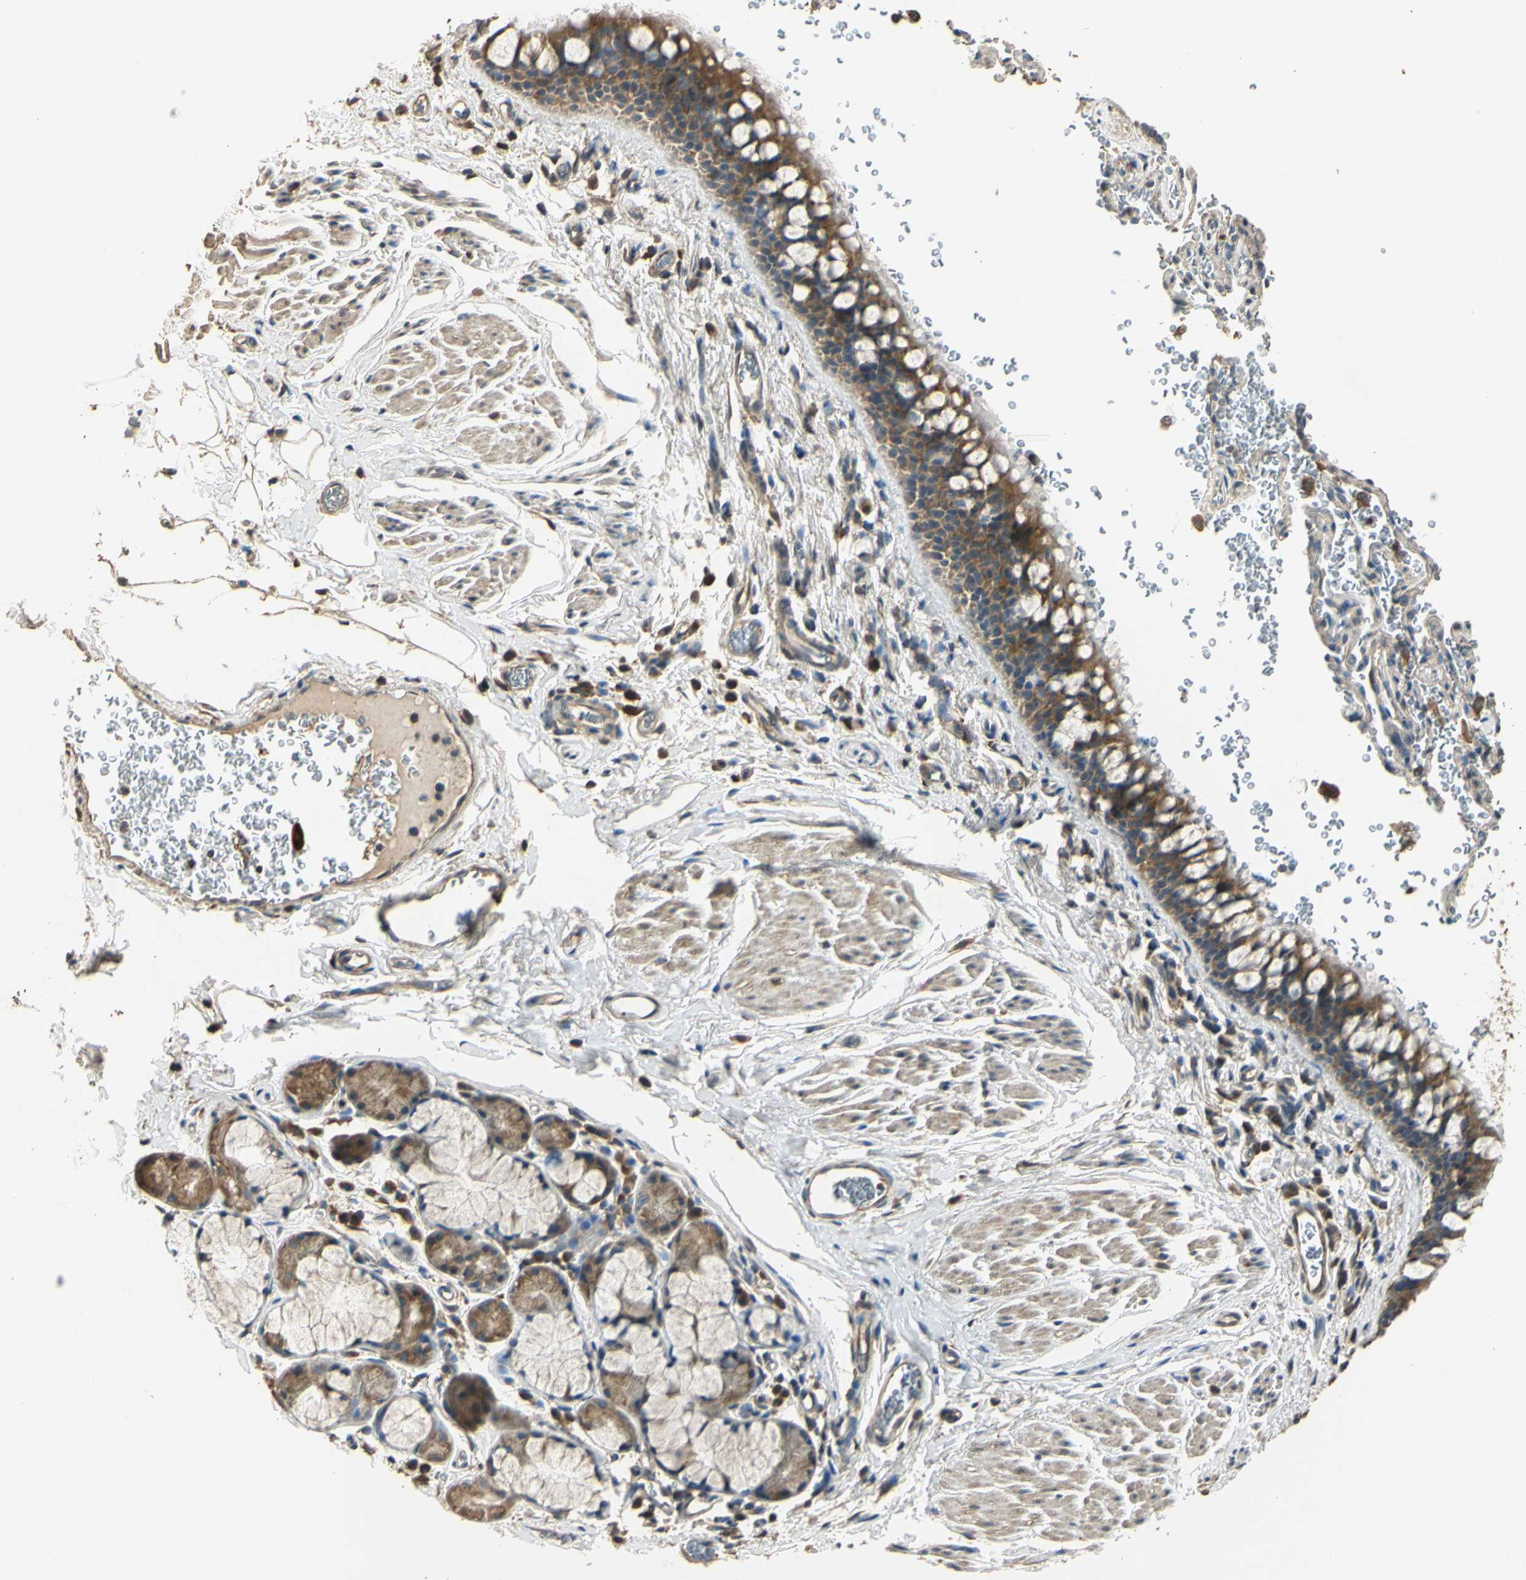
{"staining": {"intensity": "moderate", "quantity": ">75%", "location": "cytoplasmic/membranous"}, "tissue": "bronchus", "cell_type": "Respiratory epithelial cells", "image_type": "normal", "snomed": [{"axis": "morphology", "description": "Normal tissue, NOS"}, {"axis": "morphology", "description": "Malignant melanoma, Metastatic site"}, {"axis": "topography", "description": "Bronchus"}, {"axis": "topography", "description": "Lung"}], "caption": "This histopathology image shows immunohistochemistry (IHC) staining of benign human bronchus, with medium moderate cytoplasmic/membranous expression in approximately >75% of respiratory epithelial cells.", "gene": "STX18", "patient": {"sex": "male", "age": 64}}